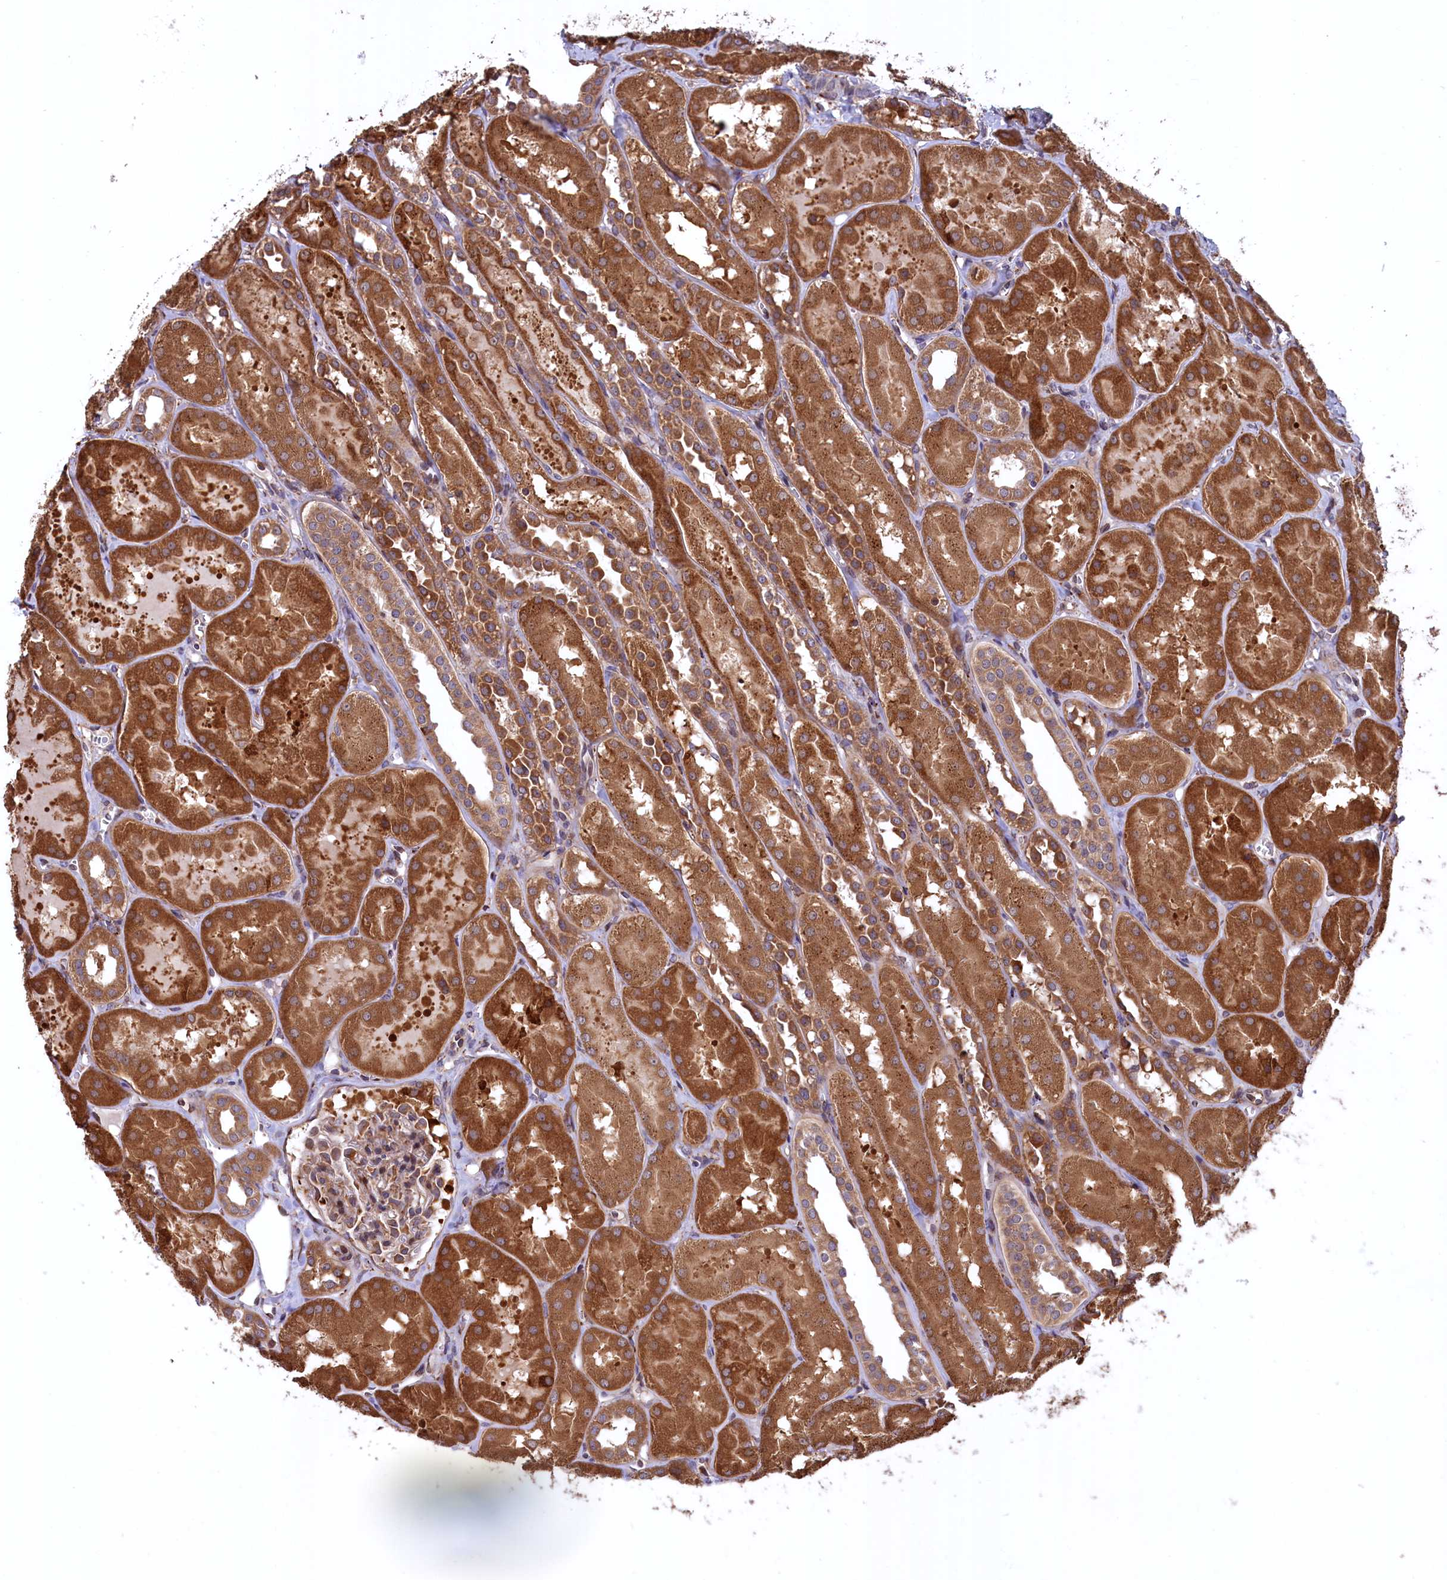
{"staining": {"intensity": "moderate", "quantity": "<25%", "location": "cytoplasmic/membranous"}, "tissue": "kidney", "cell_type": "Cells in glomeruli", "image_type": "normal", "snomed": [{"axis": "morphology", "description": "Normal tissue, NOS"}, {"axis": "topography", "description": "Kidney"}, {"axis": "topography", "description": "Urinary bladder"}], "caption": "A high-resolution image shows immunohistochemistry (IHC) staining of normal kidney, which exhibits moderate cytoplasmic/membranous positivity in approximately <25% of cells in glomeruli.", "gene": "PLA2G4C", "patient": {"sex": "male", "age": 16}}